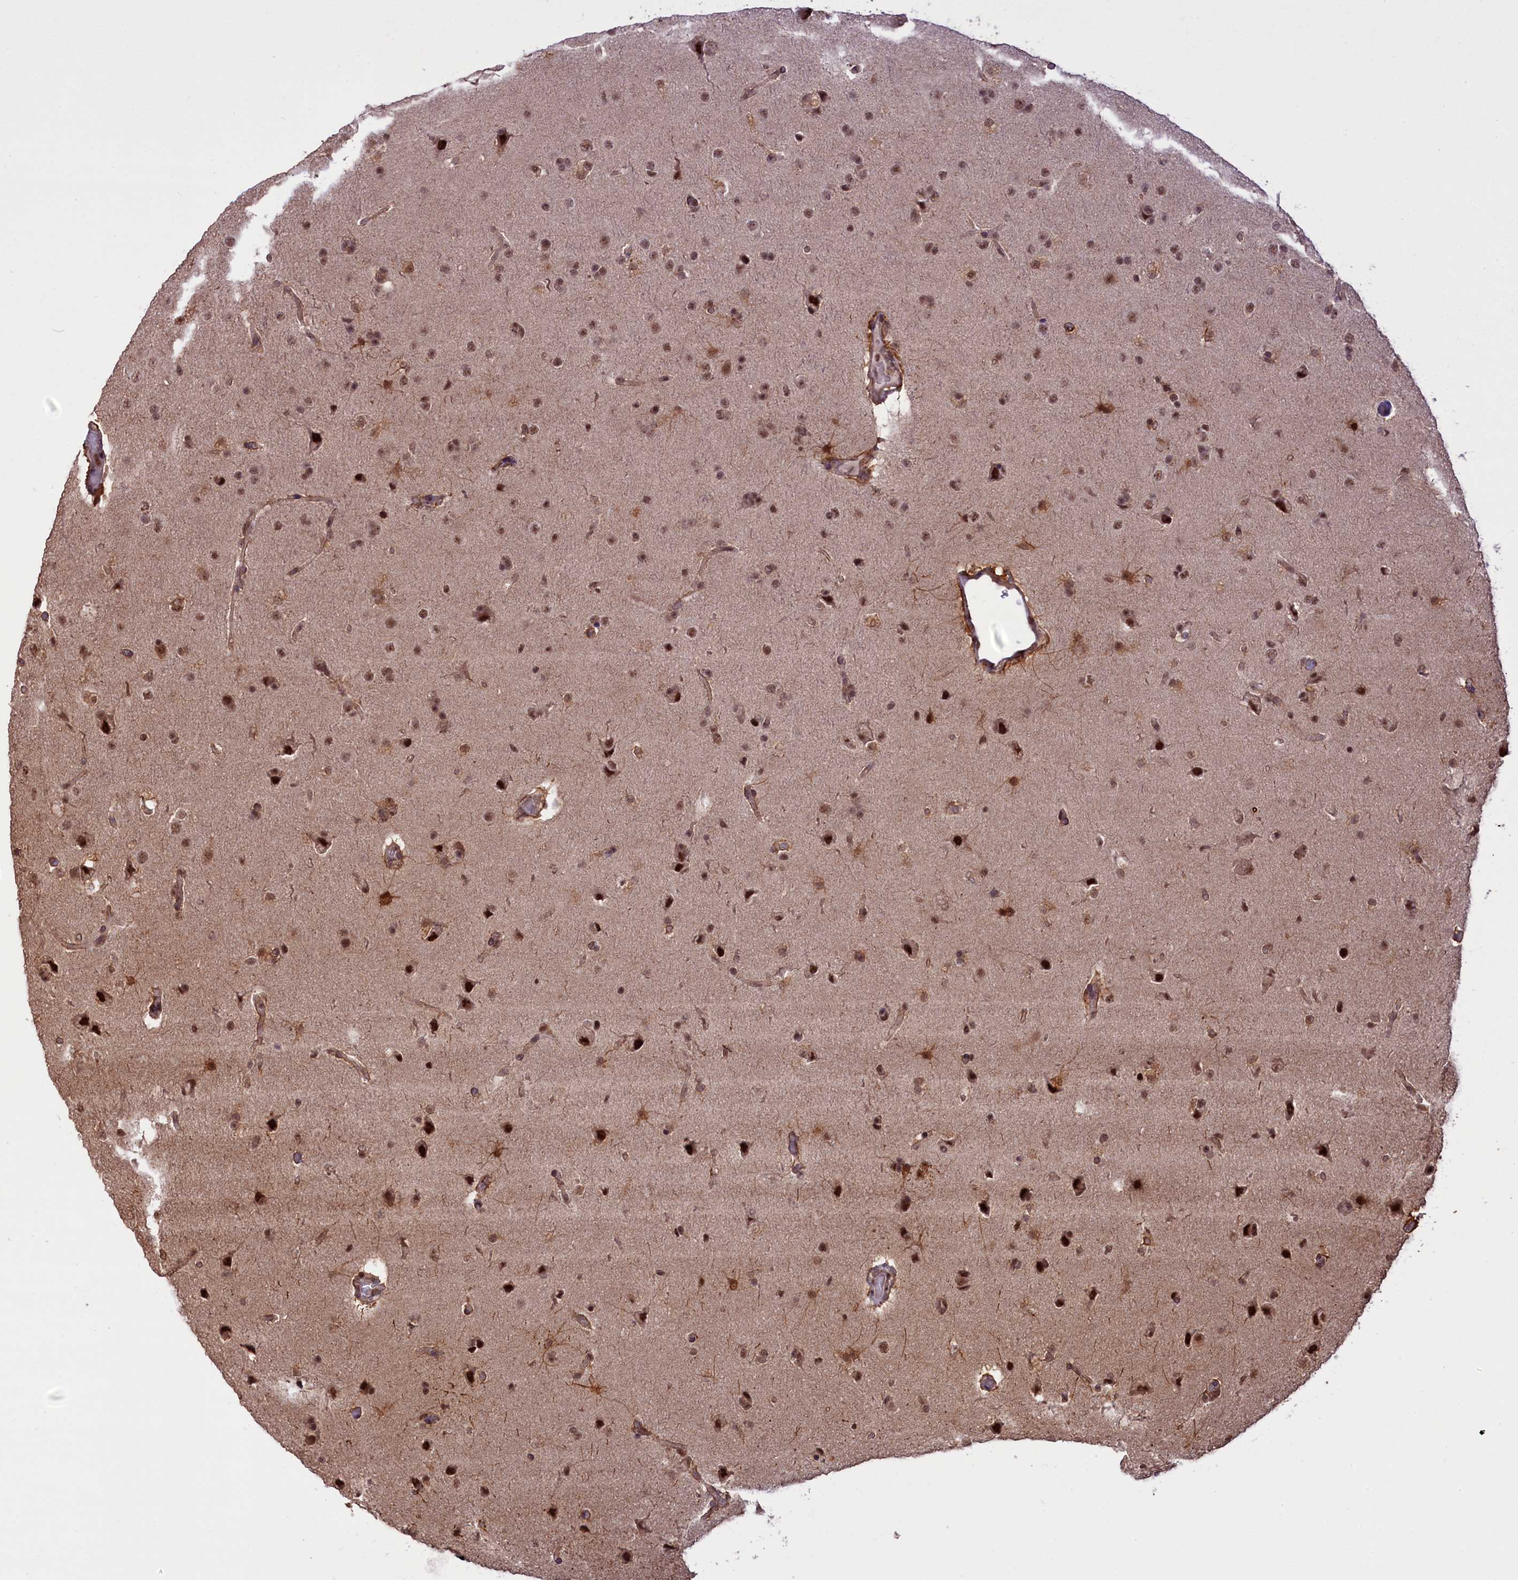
{"staining": {"intensity": "moderate", "quantity": ">75%", "location": "nuclear"}, "tissue": "glioma", "cell_type": "Tumor cells", "image_type": "cancer", "snomed": [{"axis": "morphology", "description": "Glioma, malignant, High grade"}, {"axis": "topography", "description": "Brain"}], "caption": "DAB (3,3'-diaminobenzidine) immunohistochemical staining of human malignant glioma (high-grade) exhibits moderate nuclear protein staining in about >75% of tumor cells.", "gene": "CARD8", "patient": {"sex": "male", "age": 72}}